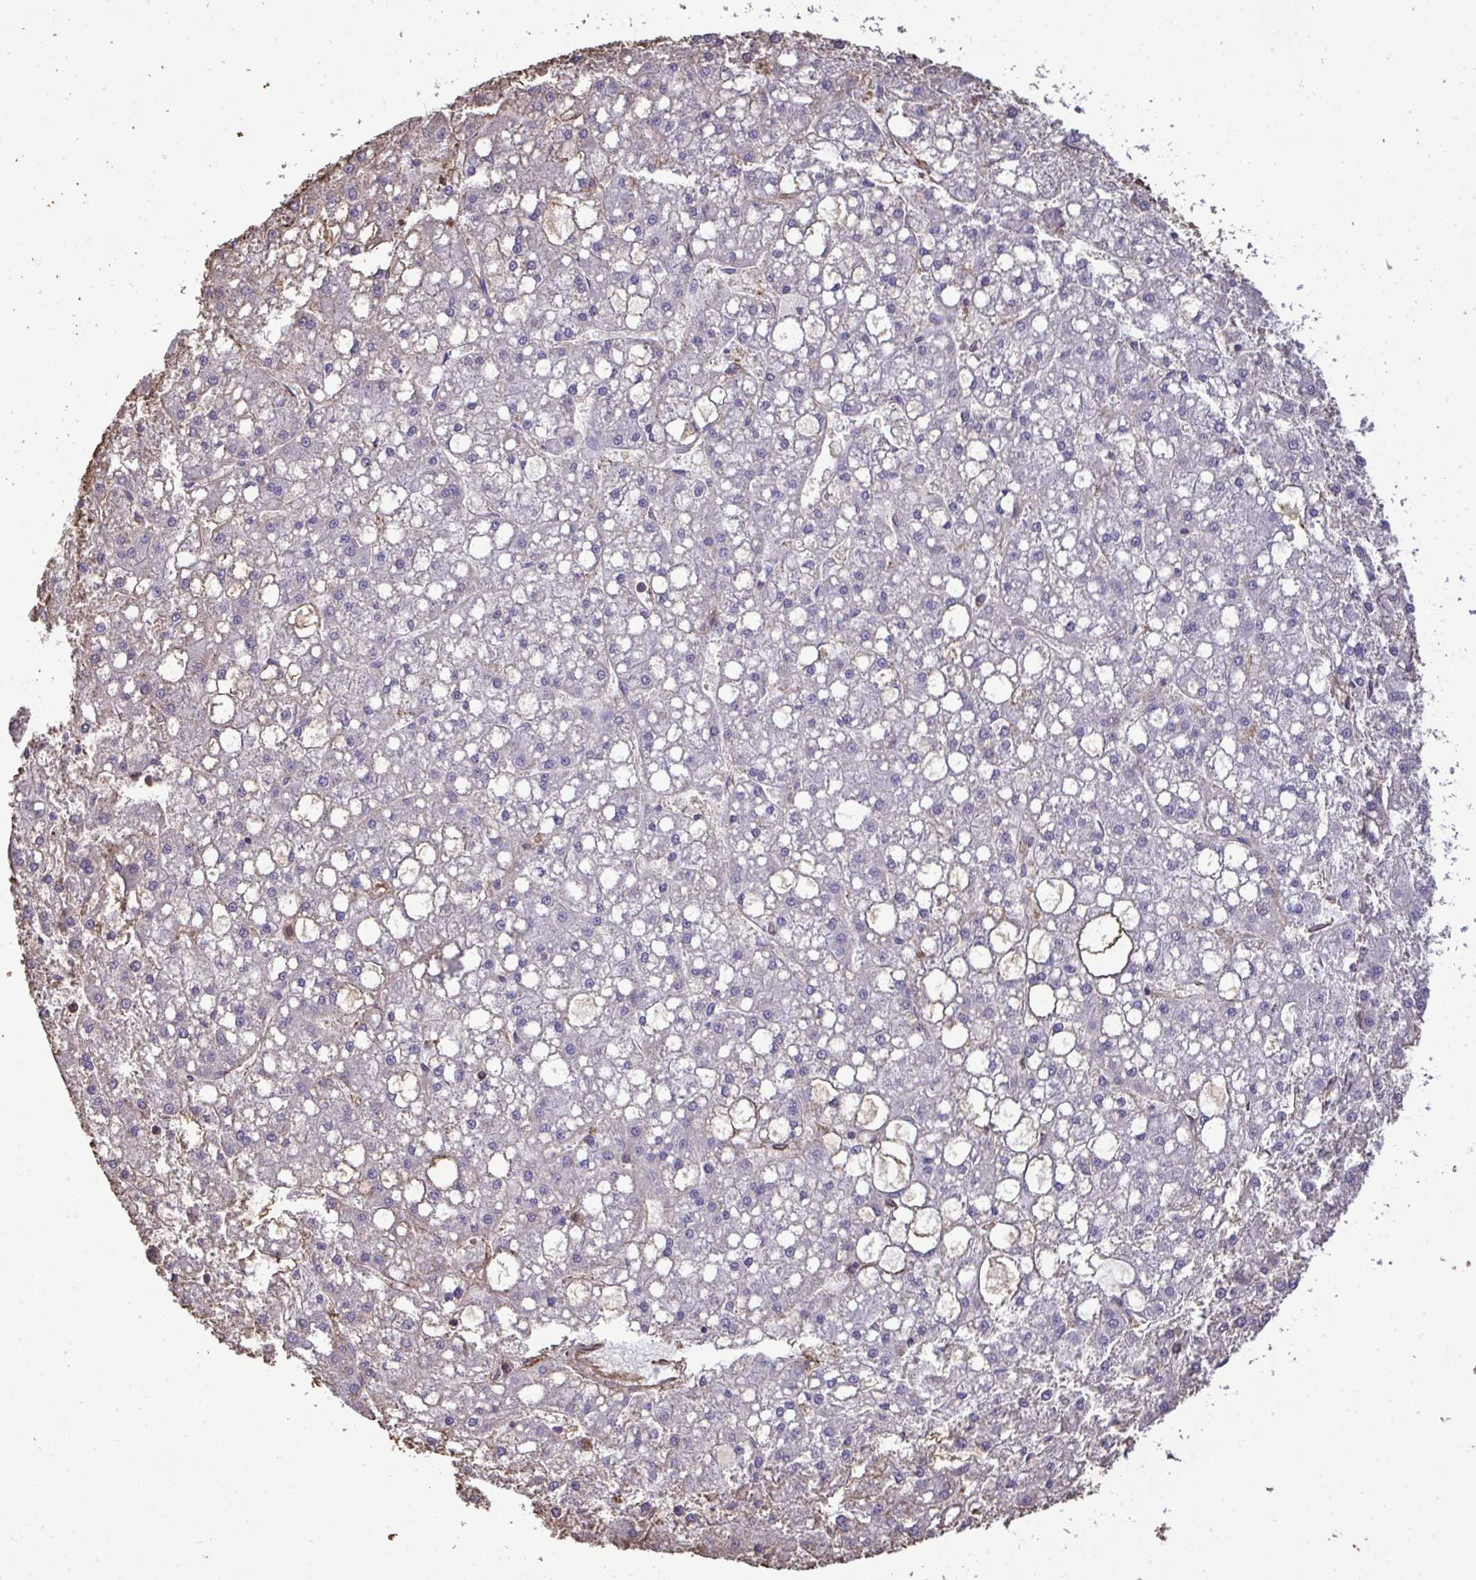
{"staining": {"intensity": "negative", "quantity": "none", "location": "none"}, "tissue": "liver cancer", "cell_type": "Tumor cells", "image_type": "cancer", "snomed": [{"axis": "morphology", "description": "Carcinoma, Hepatocellular, NOS"}, {"axis": "topography", "description": "Liver"}], "caption": "DAB immunohistochemical staining of human hepatocellular carcinoma (liver) exhibits no significant expression in tumor cells. (DAB (3,3'-diaminobenzidine) immunohistochemistry (IHC) with hematoxylin counter stain).", "gene": "ANXA5", "patient": {"sex": "male", "age": 67}}